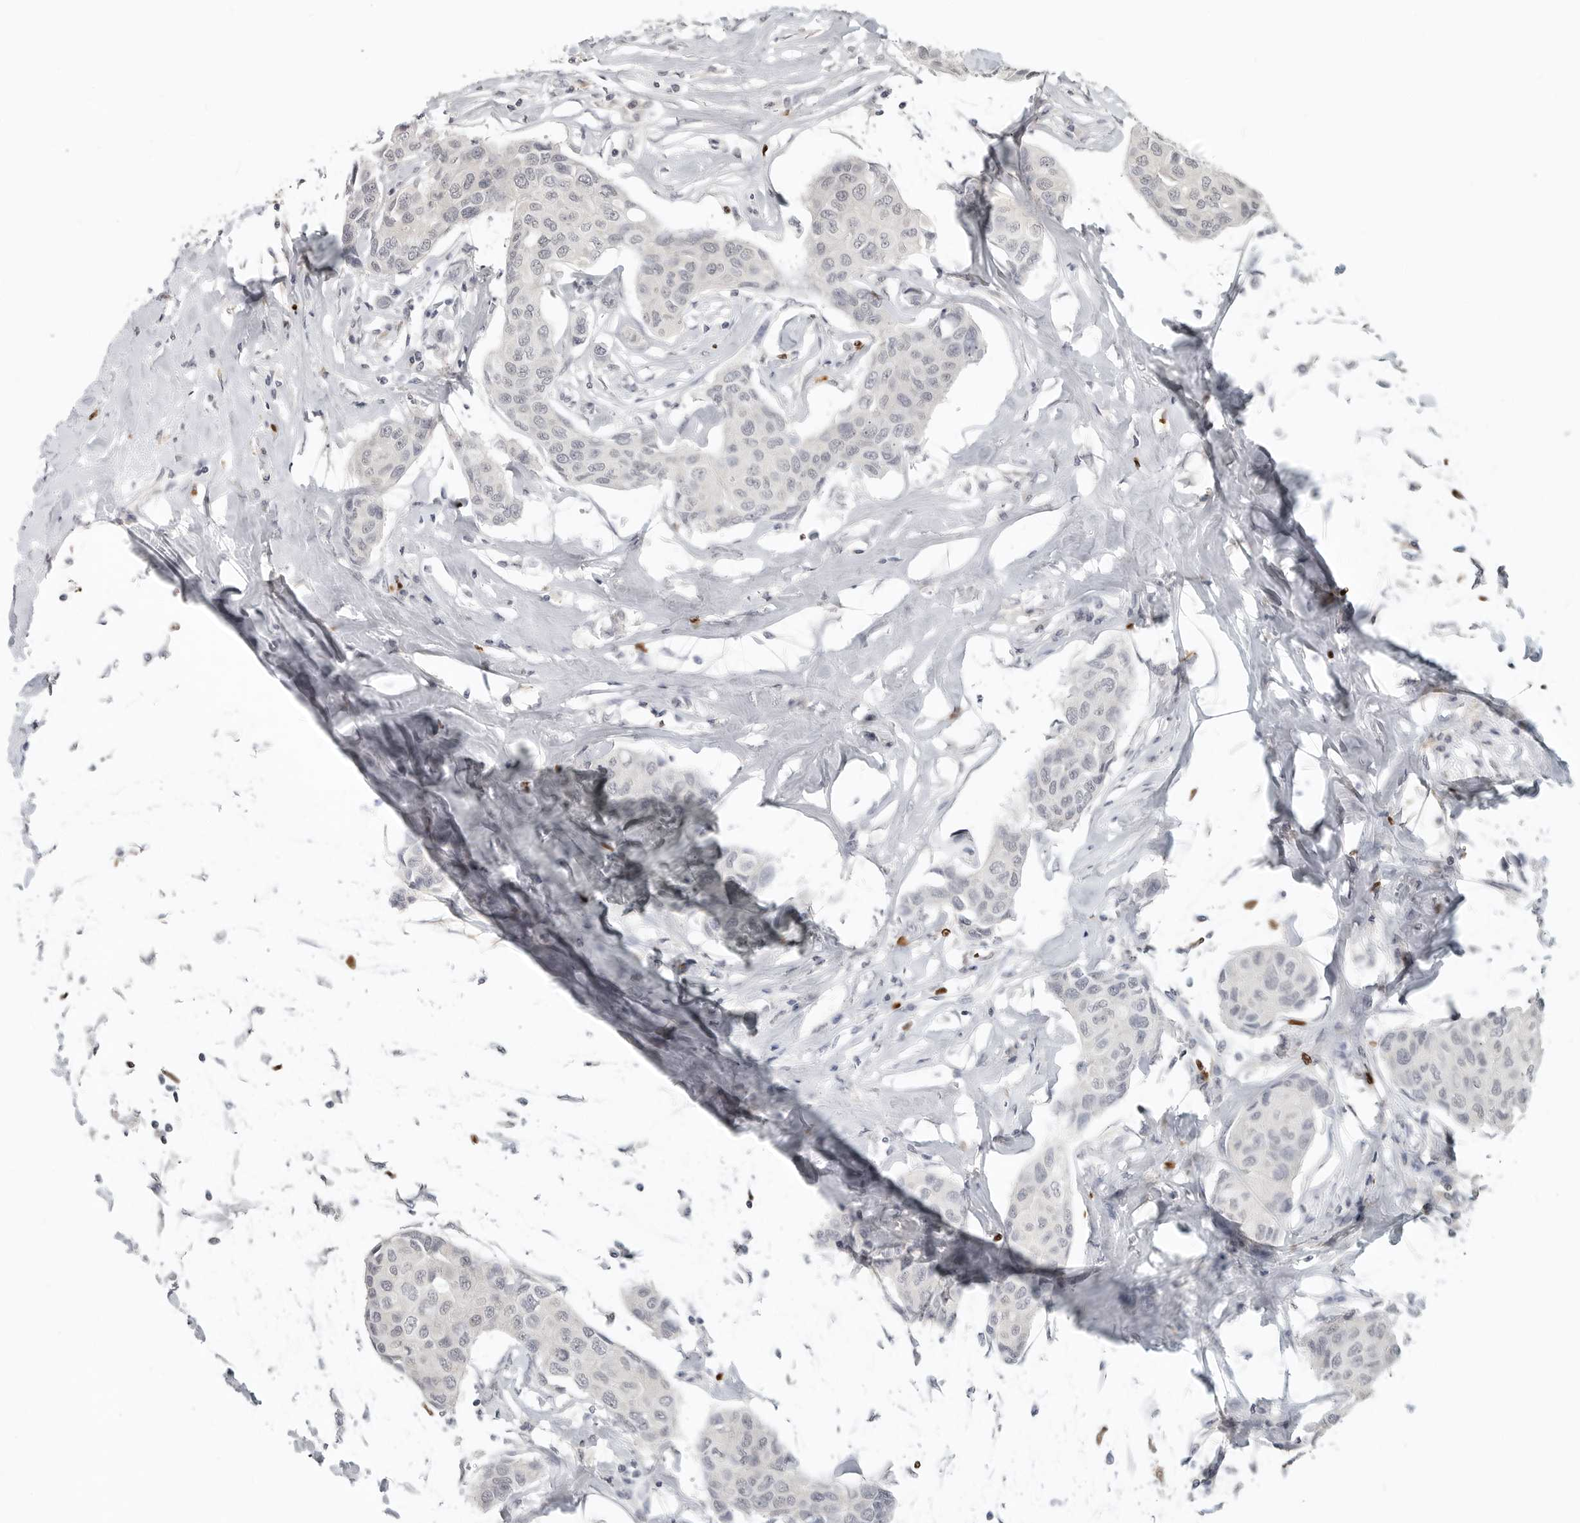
{"staining": {"intensity": "negative", "quantity": "none", "location": "none"}, "tissue": "breast cancer", "cell_type": "Tumor cells", "image_type": "cancer", "snomed": [{"axis": "morphology", "description": "Duct carcinoma"}, {"axis": "topography", "description": "Breast"}], "caption": "A histopathology image of breast invasive ductal carcinoma stained for a protein shows no brown staining in tumor cells.", "gene": "FOXP3", "patient": {"sex": "female", "age": 80}}